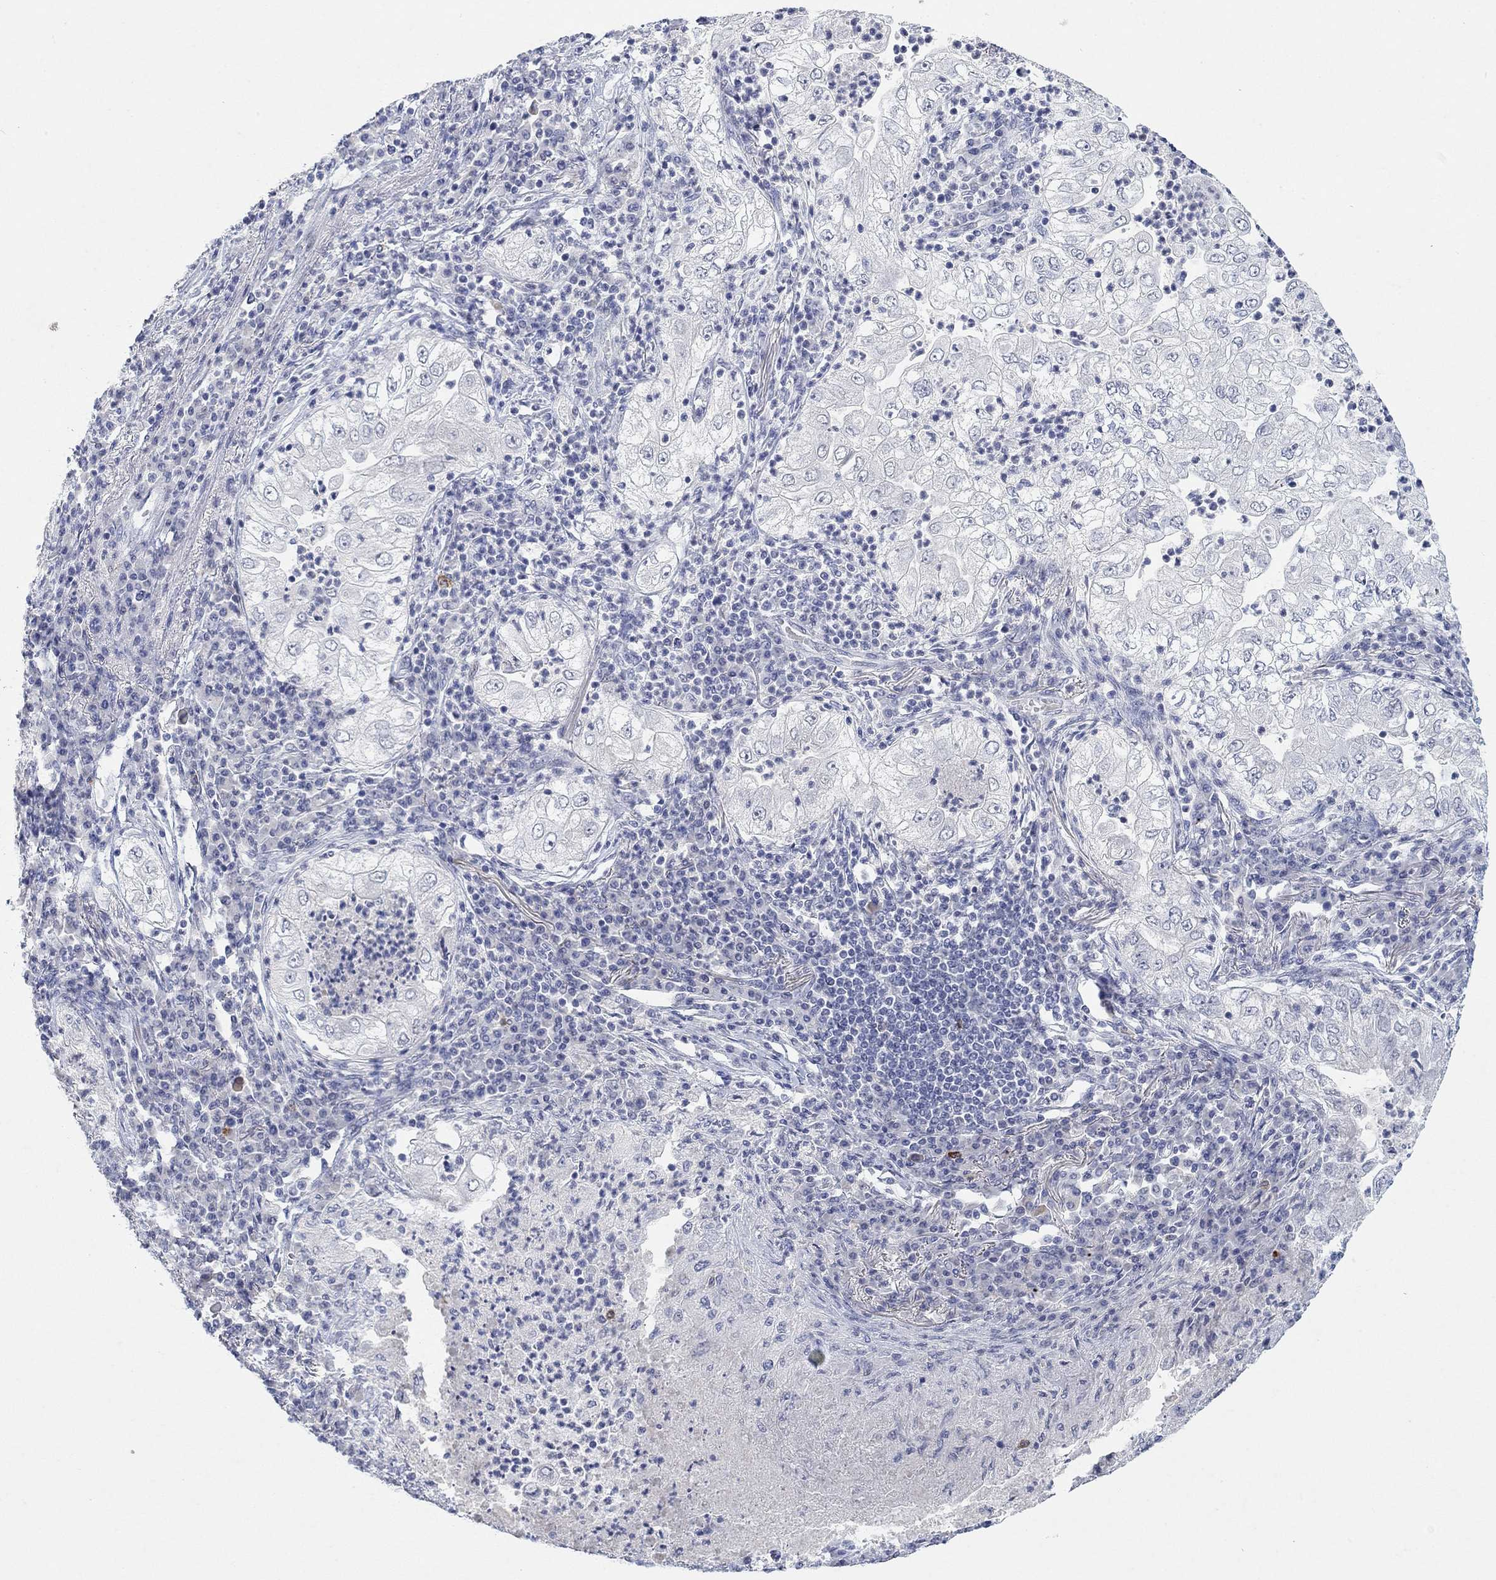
{"staining": {"intensity": "negative", "quantity": "none", "location": "none"}, "tissue": "lung cancer", "cell_type": "Tumor cells", "image_type": "cancer", "snomed": [{"axis": "morphology", "description": "Adenocarcinoma, NOS"}, {"axis": "topography", "description": "Lung"}], "caption": "DAB (3,3'-diaminobenzidine) immunohistochemical staining of lung cancer (adenocarcinoma) exhibits no significant expression in tumor cells.", "gene": "VAT1L", "patient": {"sex": "female", "age": 73}}